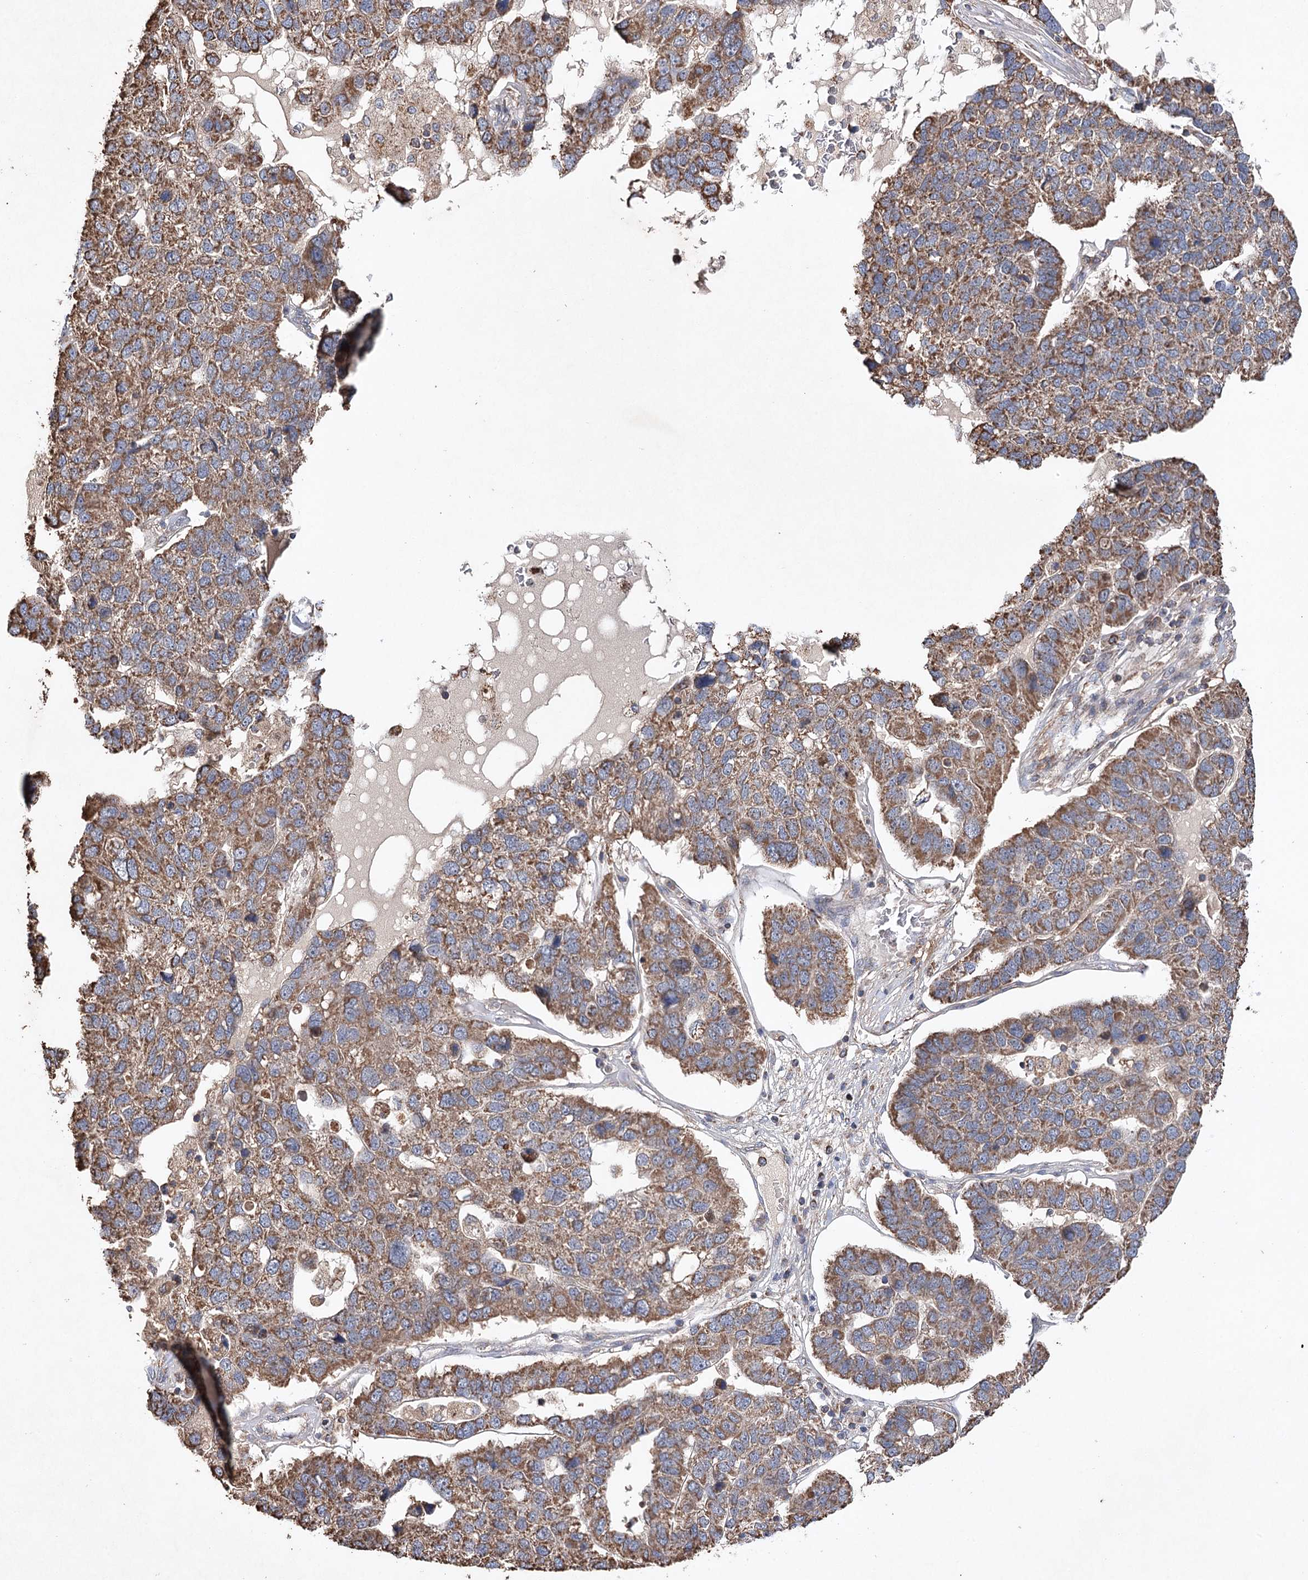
{"staining": {"intensity": "moderate", "quantity": ">75%", "location": "cytoplasmic/membranous"}, "tissue": "pancreatic cancer", "cell_type": "Tumor cells", "image_type": "cancer", "snomed": [{"axis": "morphology", "description": "Adenocarcinoma, NOS"}, {"axis": "topography", "description": "Pancreas"}], "caption": "Pancreatic cancer (adenocarcinoma) was stained to show a protein in brown. There is medium levels of moderate cytoplasmic/membranous staining in about >75% of tumor cells.", "gene": "PIK3CB", "patient": {"sex": "female", "age": 61}}